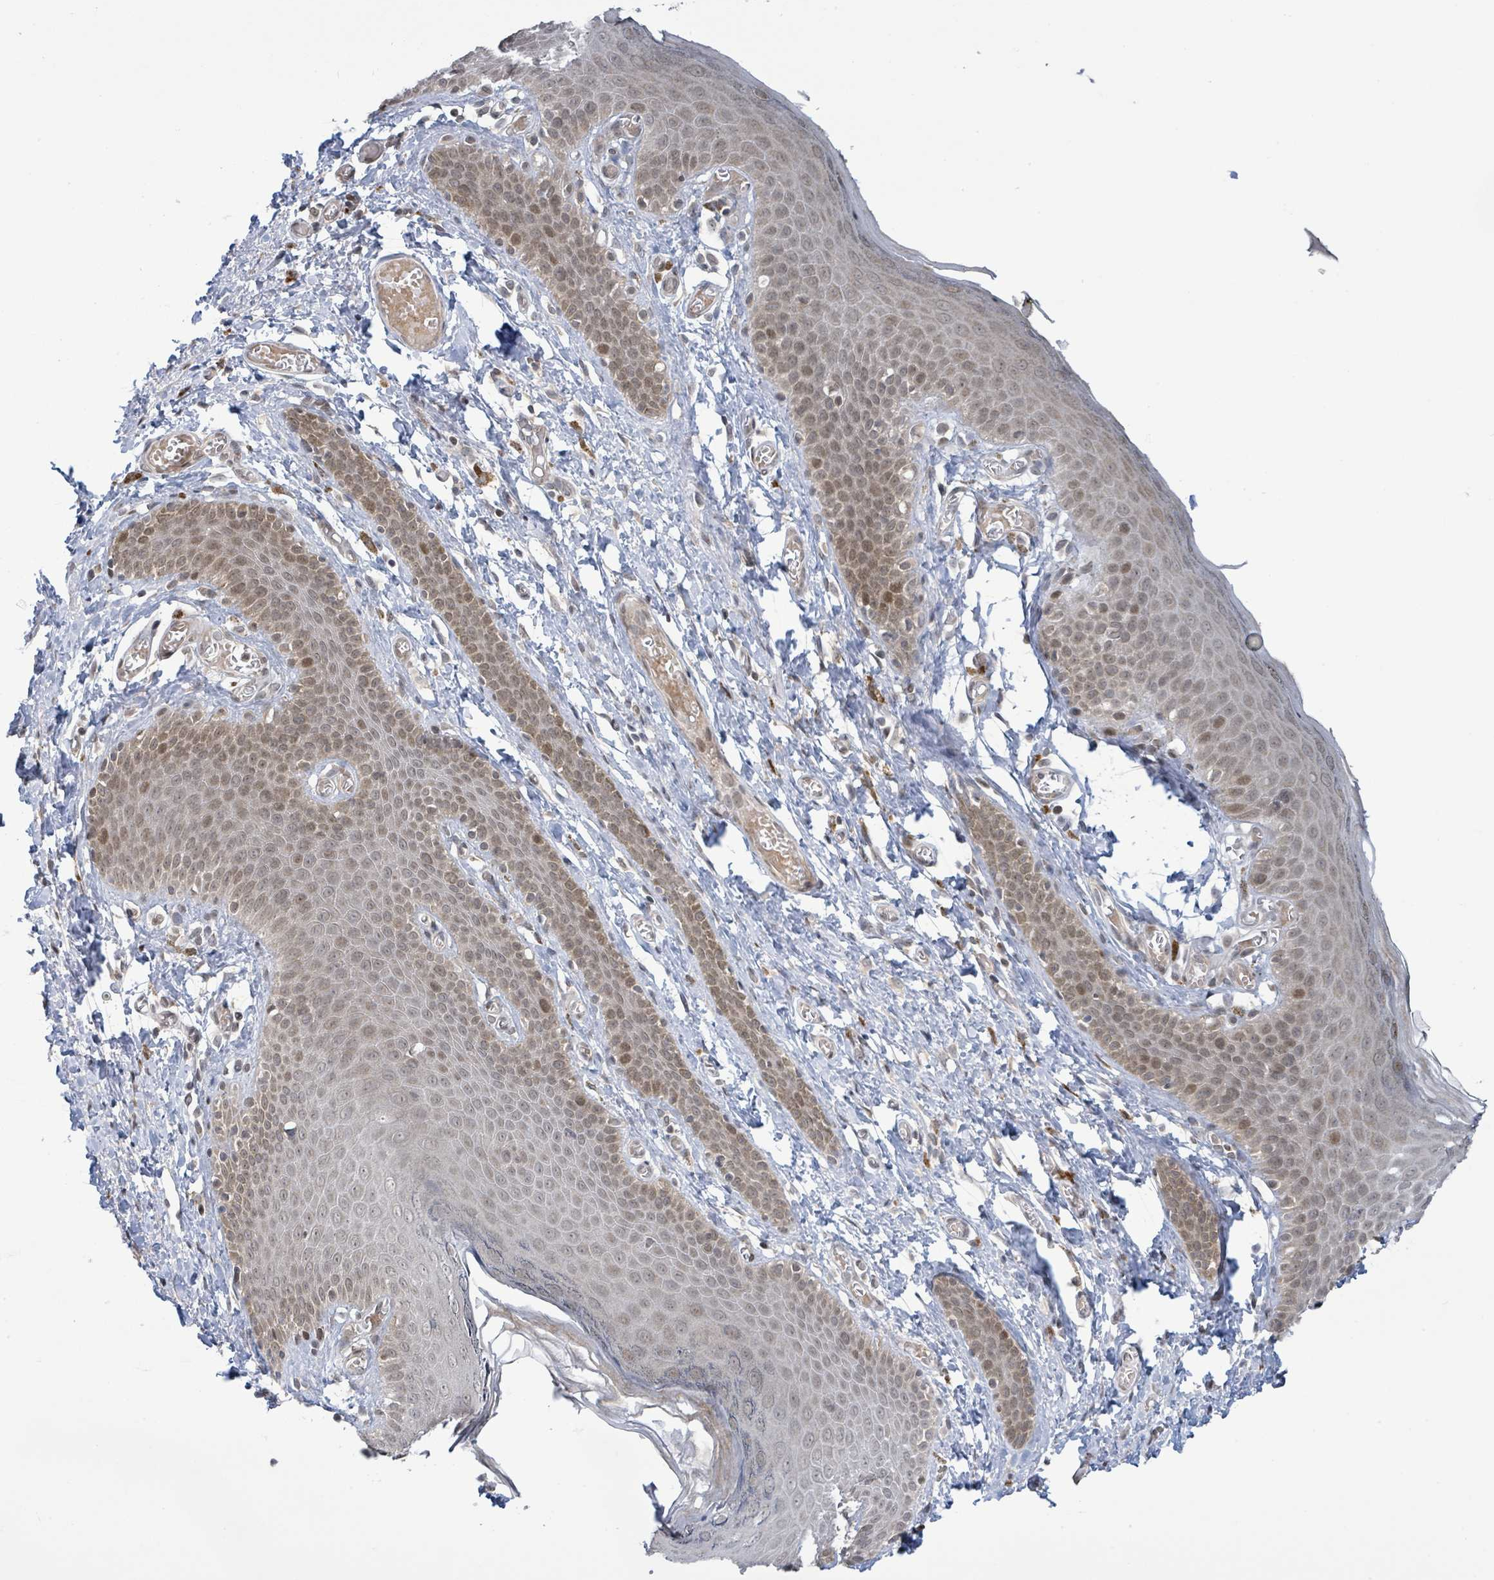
{"staining": {"intensity": "weak", "quantity": "25%-75%", "location": "nuclear"}, "tissue": "skin", "cell_type": "Epidermal cells", "image_type": "normal", "snomed": [{"axis": "morphology", "description": "Normal tissue, NOS"}, {"axis": "topography", "description": "Anal"}], "caption": "The photomicrograph displays immunohistochemical staining of normal skin. There is weak nuclear positivity is seen in about 25%-75% of epidermal cells. Immunohistochemistry (ihc) stains the protein of interest in brown and the nuclei are stained blue.", "gene": "SBF2", "patient": {"sex": "female", "age": 40}}